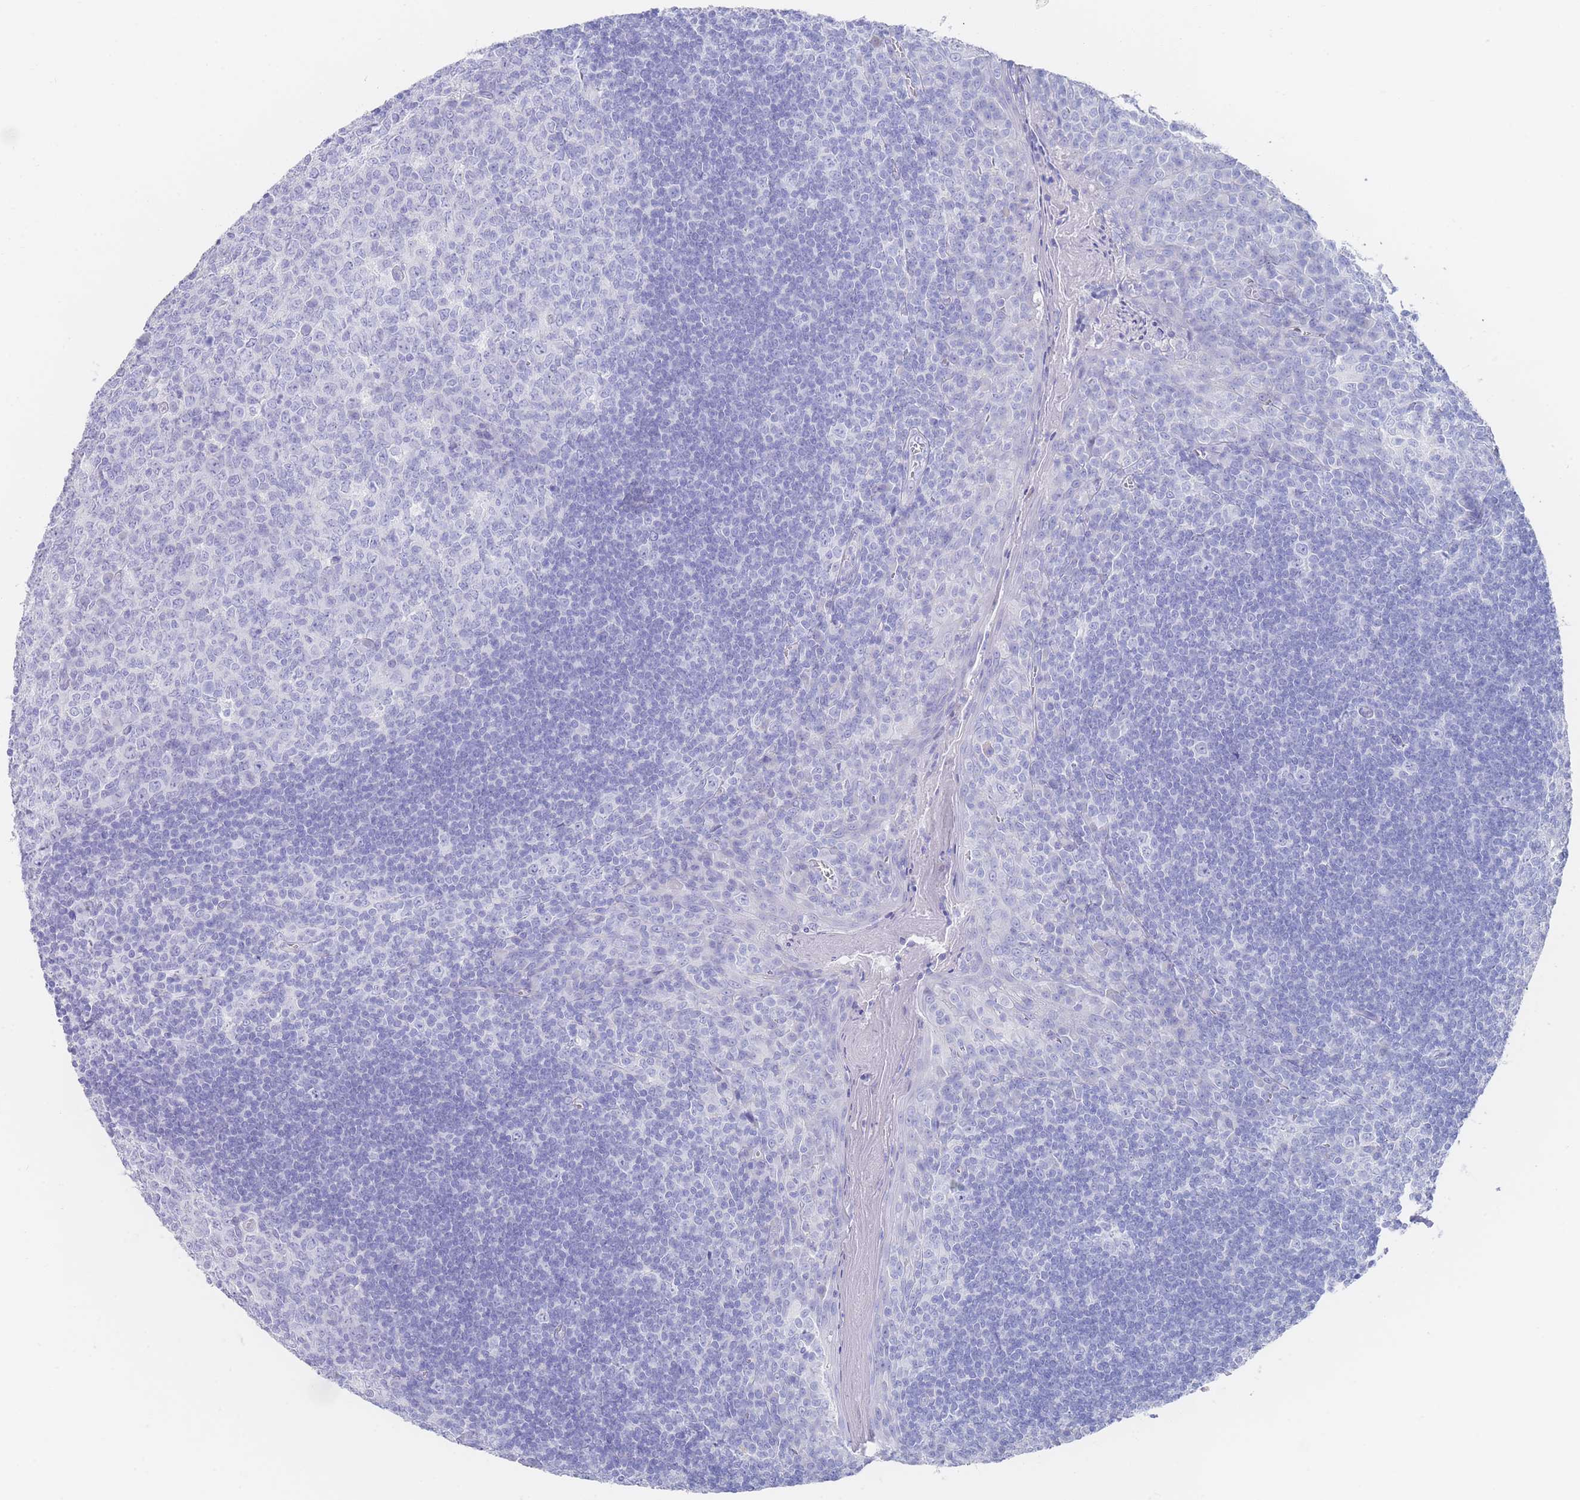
{"staining": {"intensity": "negative", "quantity": "none", "location": "none"}, "tissue": "tonsil", "cell_type": "Germinal center cells", "image_type": "normal", "snomed": [{"axis": "morphology", "description": "Normal tissue, NOS"}, {"axis": "topography", "description": "Tonsil"}], "caption": "A histopathology image of tonsil stained for a protein shows no brown staining in germinal center cells.", "gene": "LRRC37A2", "patient": {"sex": "male", "age": 27}}